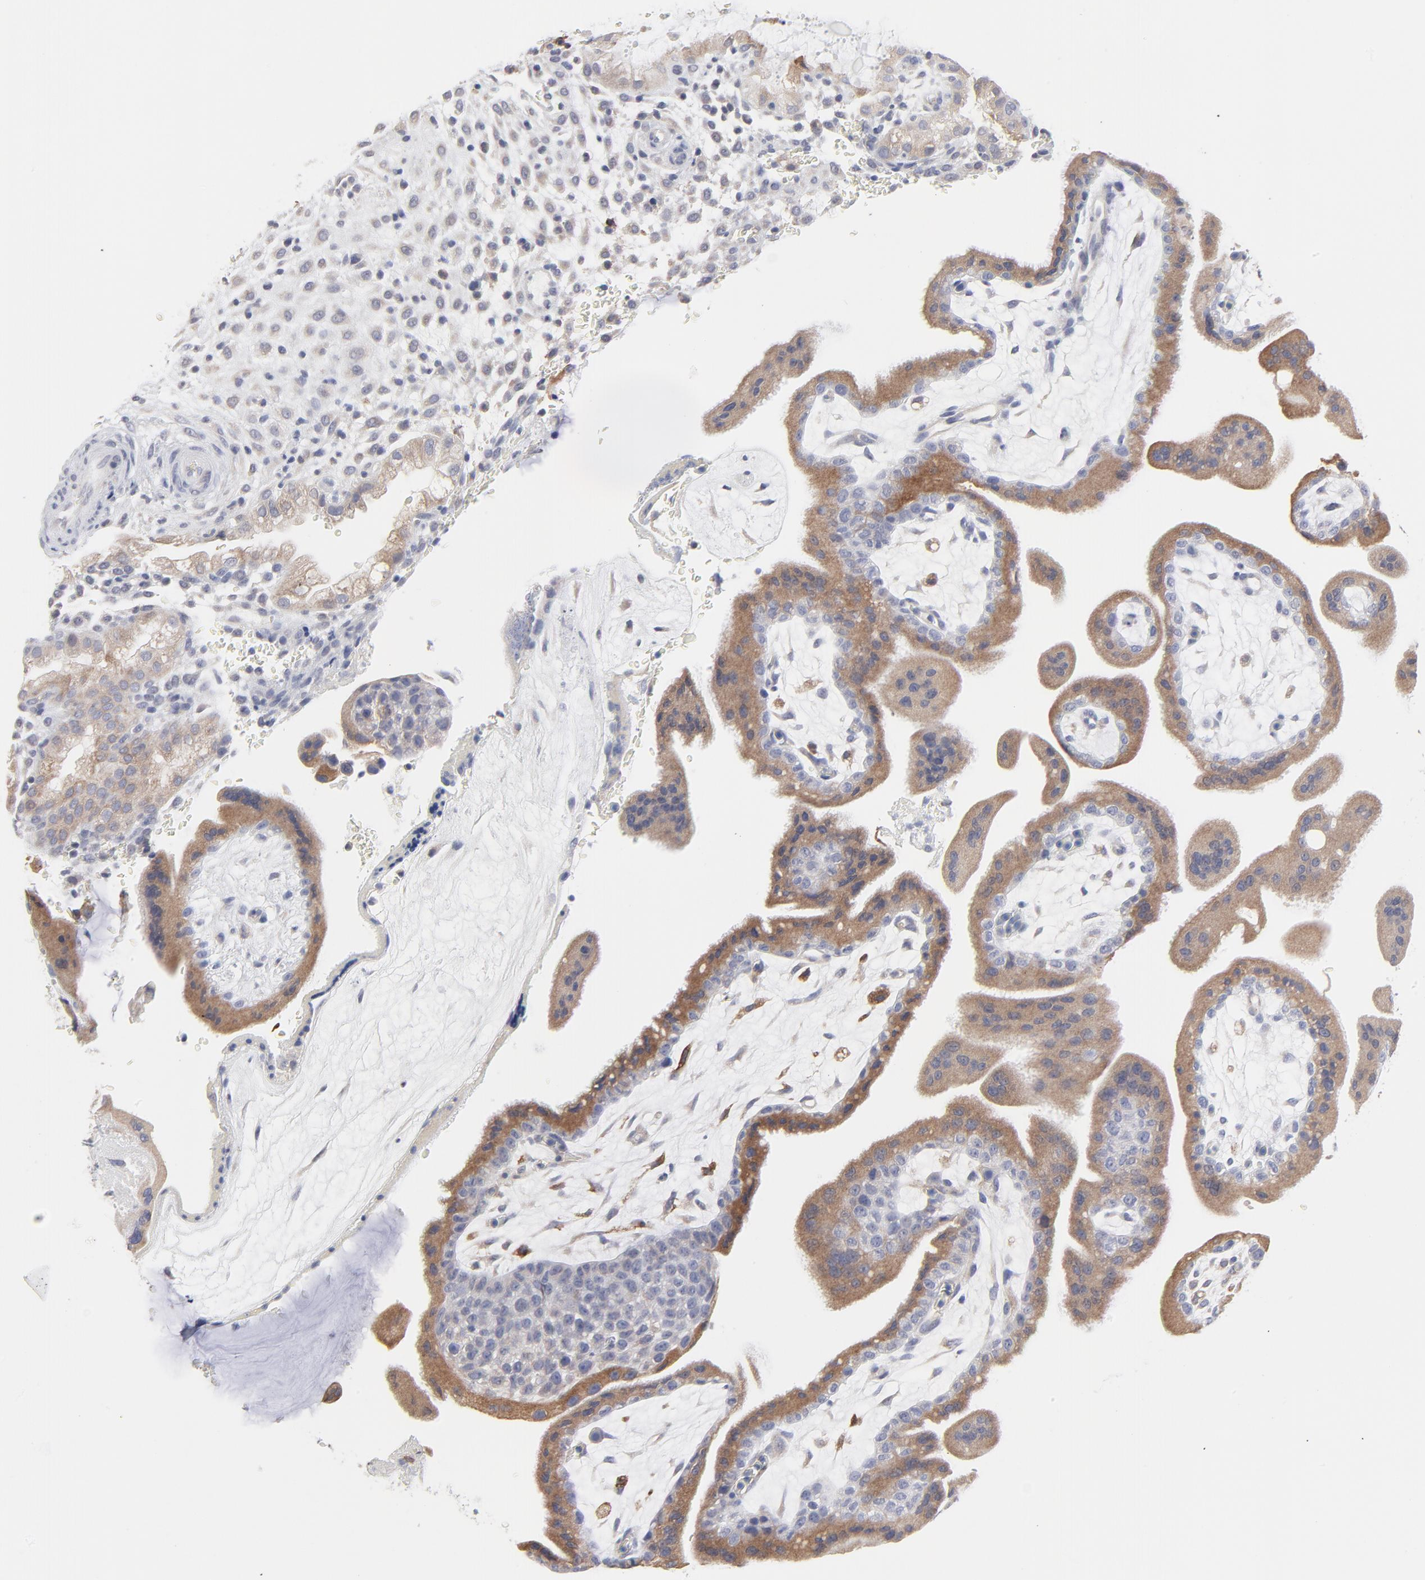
{"staining": {"intensity": "negative", "quantity": "none", "location": "none"}, "tissue": "placenta", "cell_type": "Decidual cells", "image_type": "normal", "snomed": [{"axis": "morphology", "description": "Normal tissue, NOS"}, {"axis": "topography", "description": "Placenta"}], "caption": "Immunohistochemical staining of normal human placenta demonstrates no significant expression in decidual cells. Nuclei are stained in blue.", "gene": "TRIM22", "patient": {"sex": "female", "age": 35}}